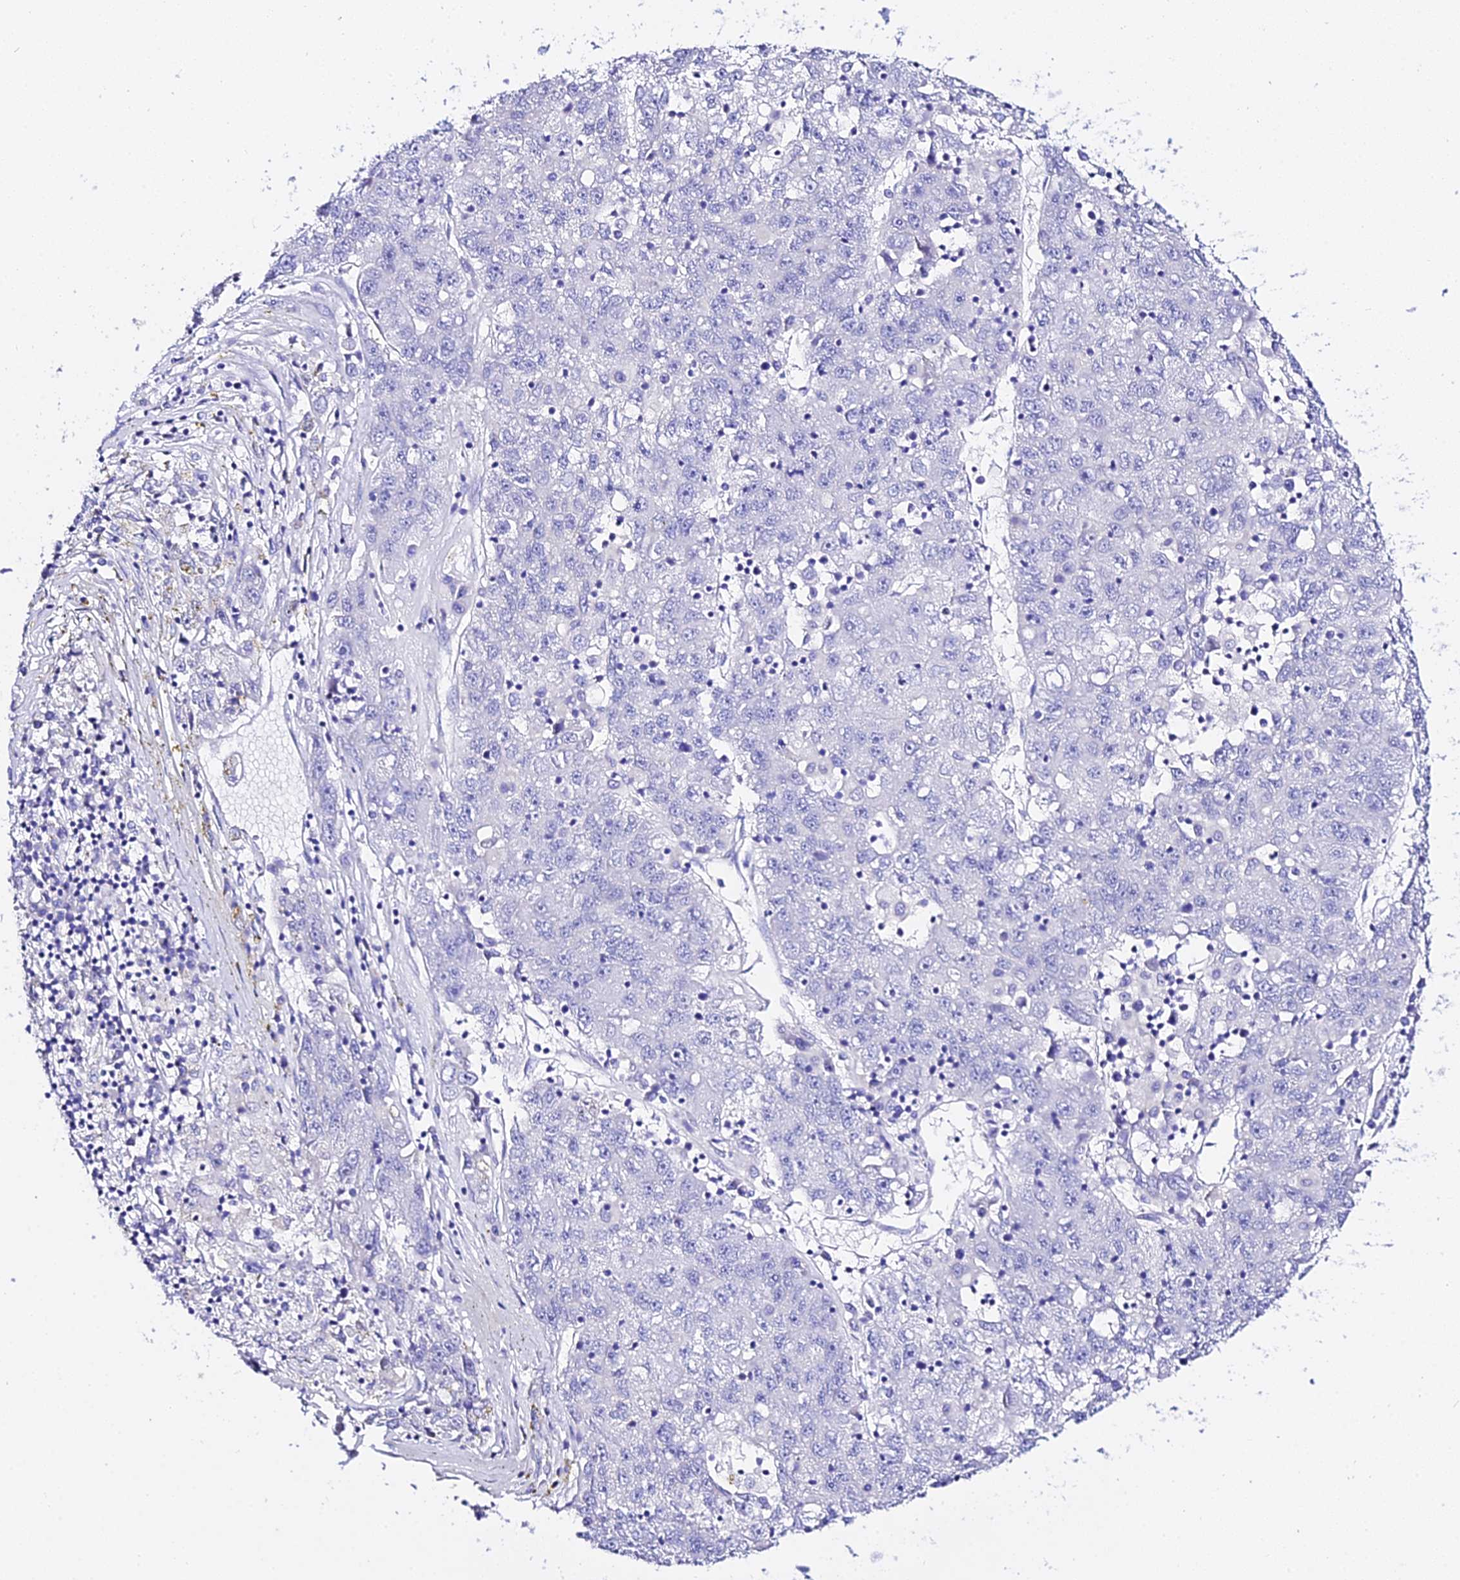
{"staining": {"intensity": "negative", "quantity": "none", "location": "none"}, "tissue": "liver cancer", "cell_type": "Tumor cells", "image_type": "cancer", "snomed": [{"axis": "morphology", "description": "Carcinoma, Hepatocellular, NOS"}, {"axis": "topography", "description": "Liver"}], "caption": "Immunohistochemistry (IHC) histopathology image of neoplastic tissue: human liver hepatocellular carcinoma stained with DAB (3,3'-diaminobenzidine) demonstrates no significant protein expression in tumor cells.", "gene": "TMEM117", "patient": {"sex": "male", "age": 49}}